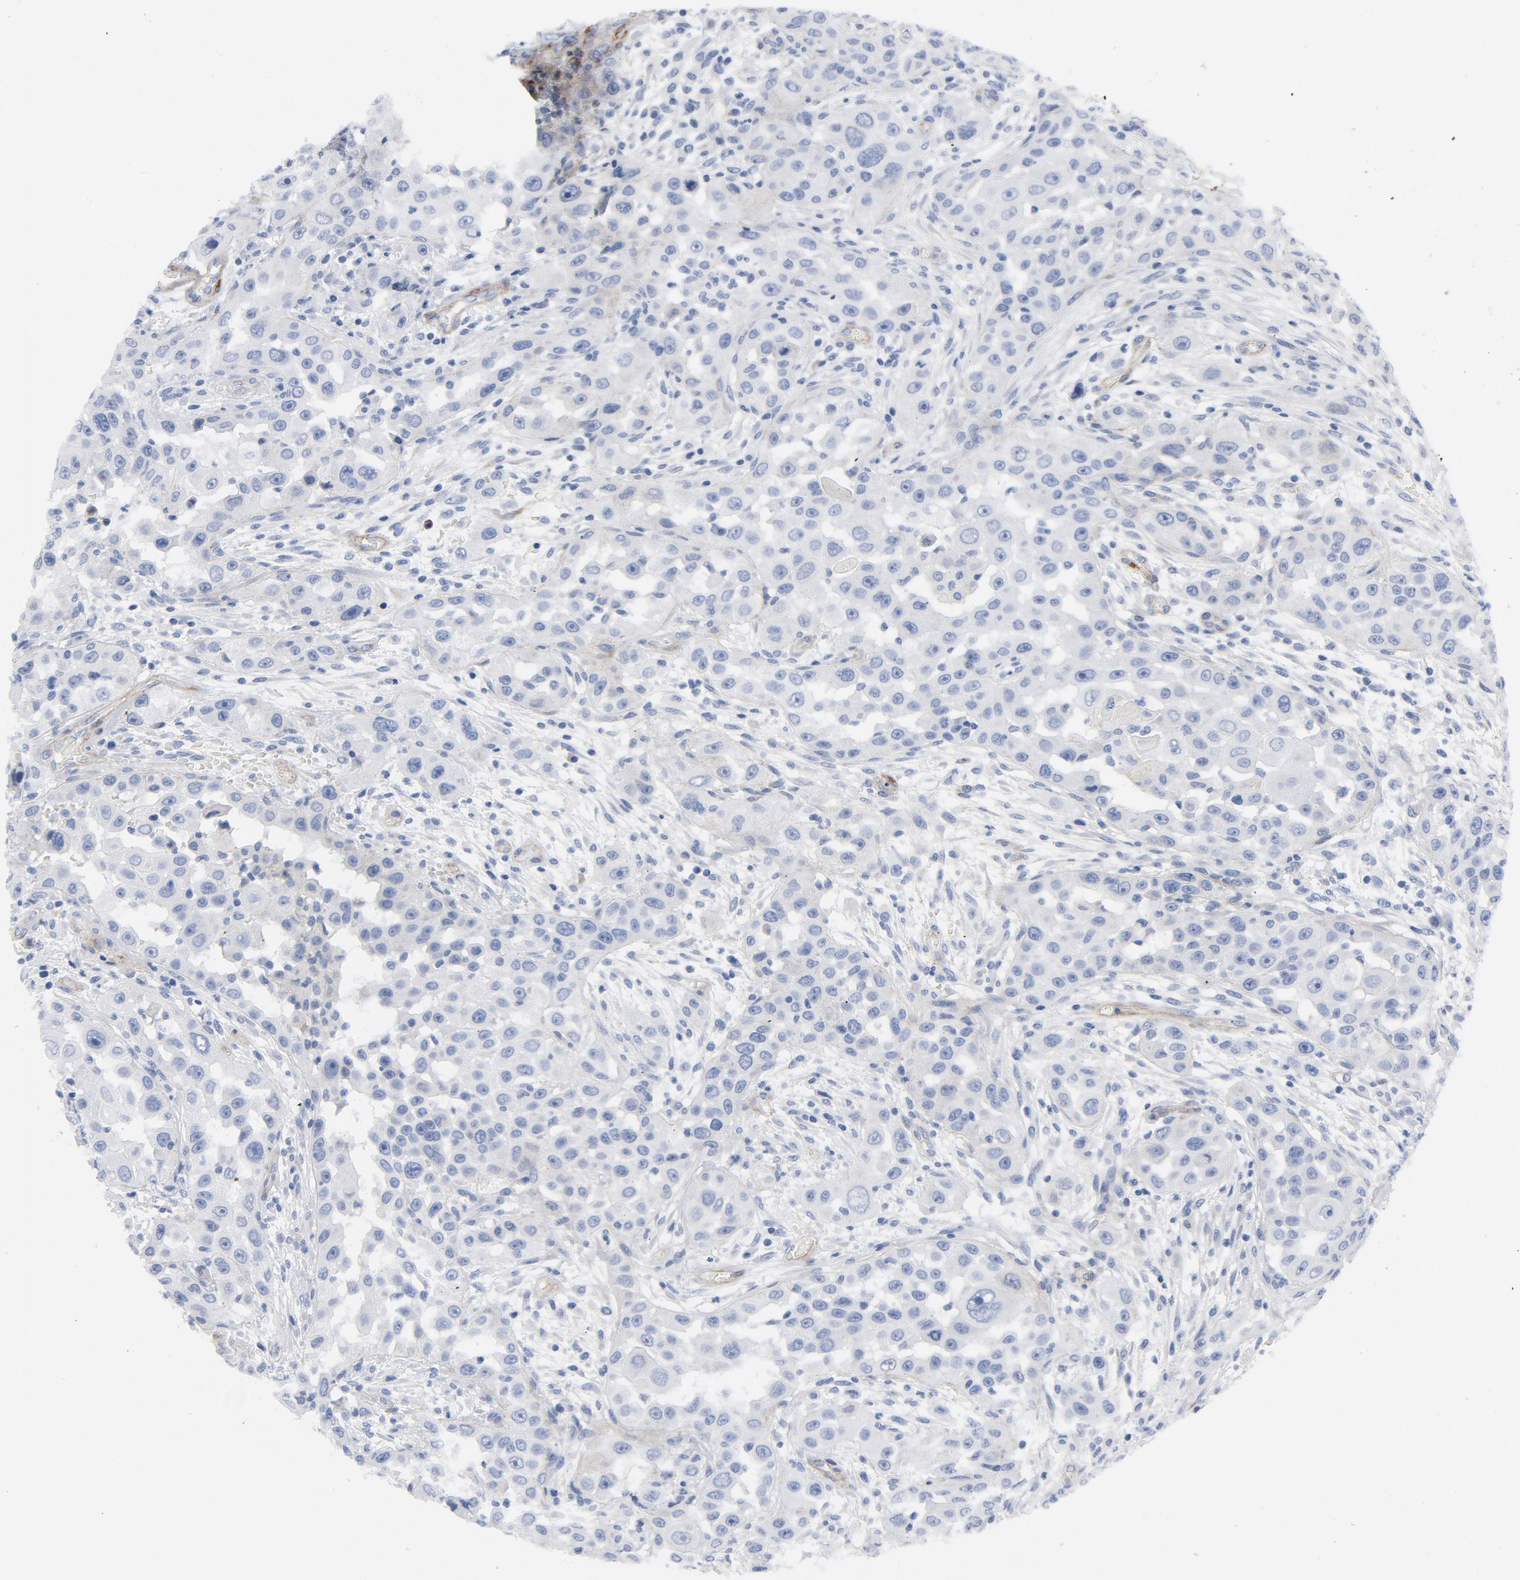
{"staining": {"intensity": "negative", "quantity": "none", "location": "none"}, "tissue": "head and neck cancer", "cell_type": "Tumor cells", "image_type": "cancer", "snomed": [{"axis": "morphology", "description": "Carcinoma, NOS"}, {"axis": "topography", "description": "Head-Neck"}], "caption": "This is an immunohistochemistry photomicrograph of human carcinoma (head and neck). There is no expression in tumor cells.", "gene": "LAMC1", "patient": {"sex": "male", "age": 87}}